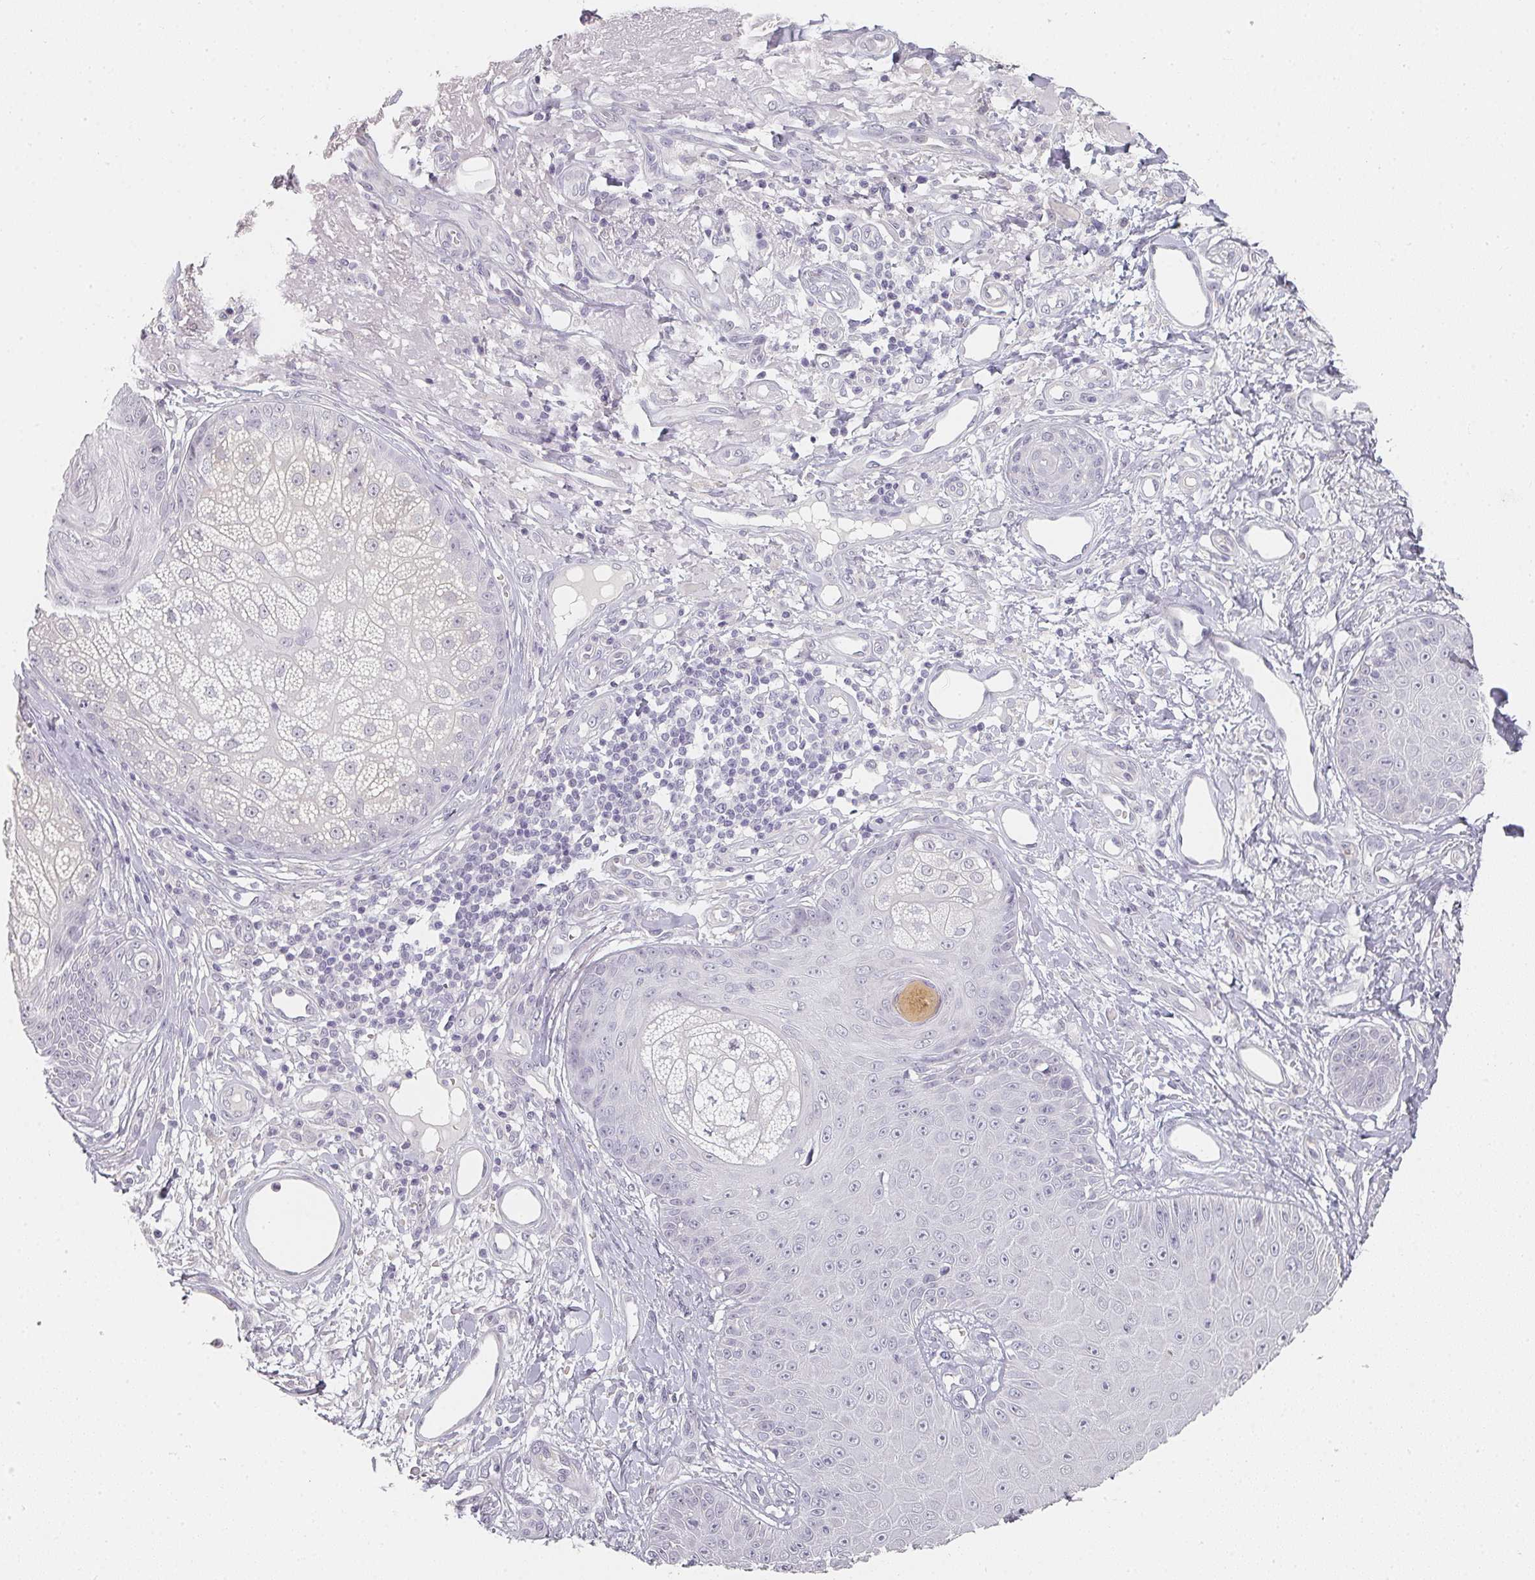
{"staining": {"intensity": "negative", "quantity": "none", "location": "none"}, "tissue": "skin cancer", "cell_type": "Tumor cells", "image_type": "cancer", "snomed": [{"axis": "morphology", "description": "Squamous cell carcinoma, NOS"}, {"axis": "topography", "description": "Skin"}], "caption": "Protein analysis of squamous cell carcinoma (skin) exhibits no significant expression in tumor cells. The staining is performed using DAB (3,3'-diaminobenzidine) brown chromogen with nuclei counter-stained in using hematoxylin.", "gene": "SHISA2", "patient": {"sex": "male", "age": 86}}